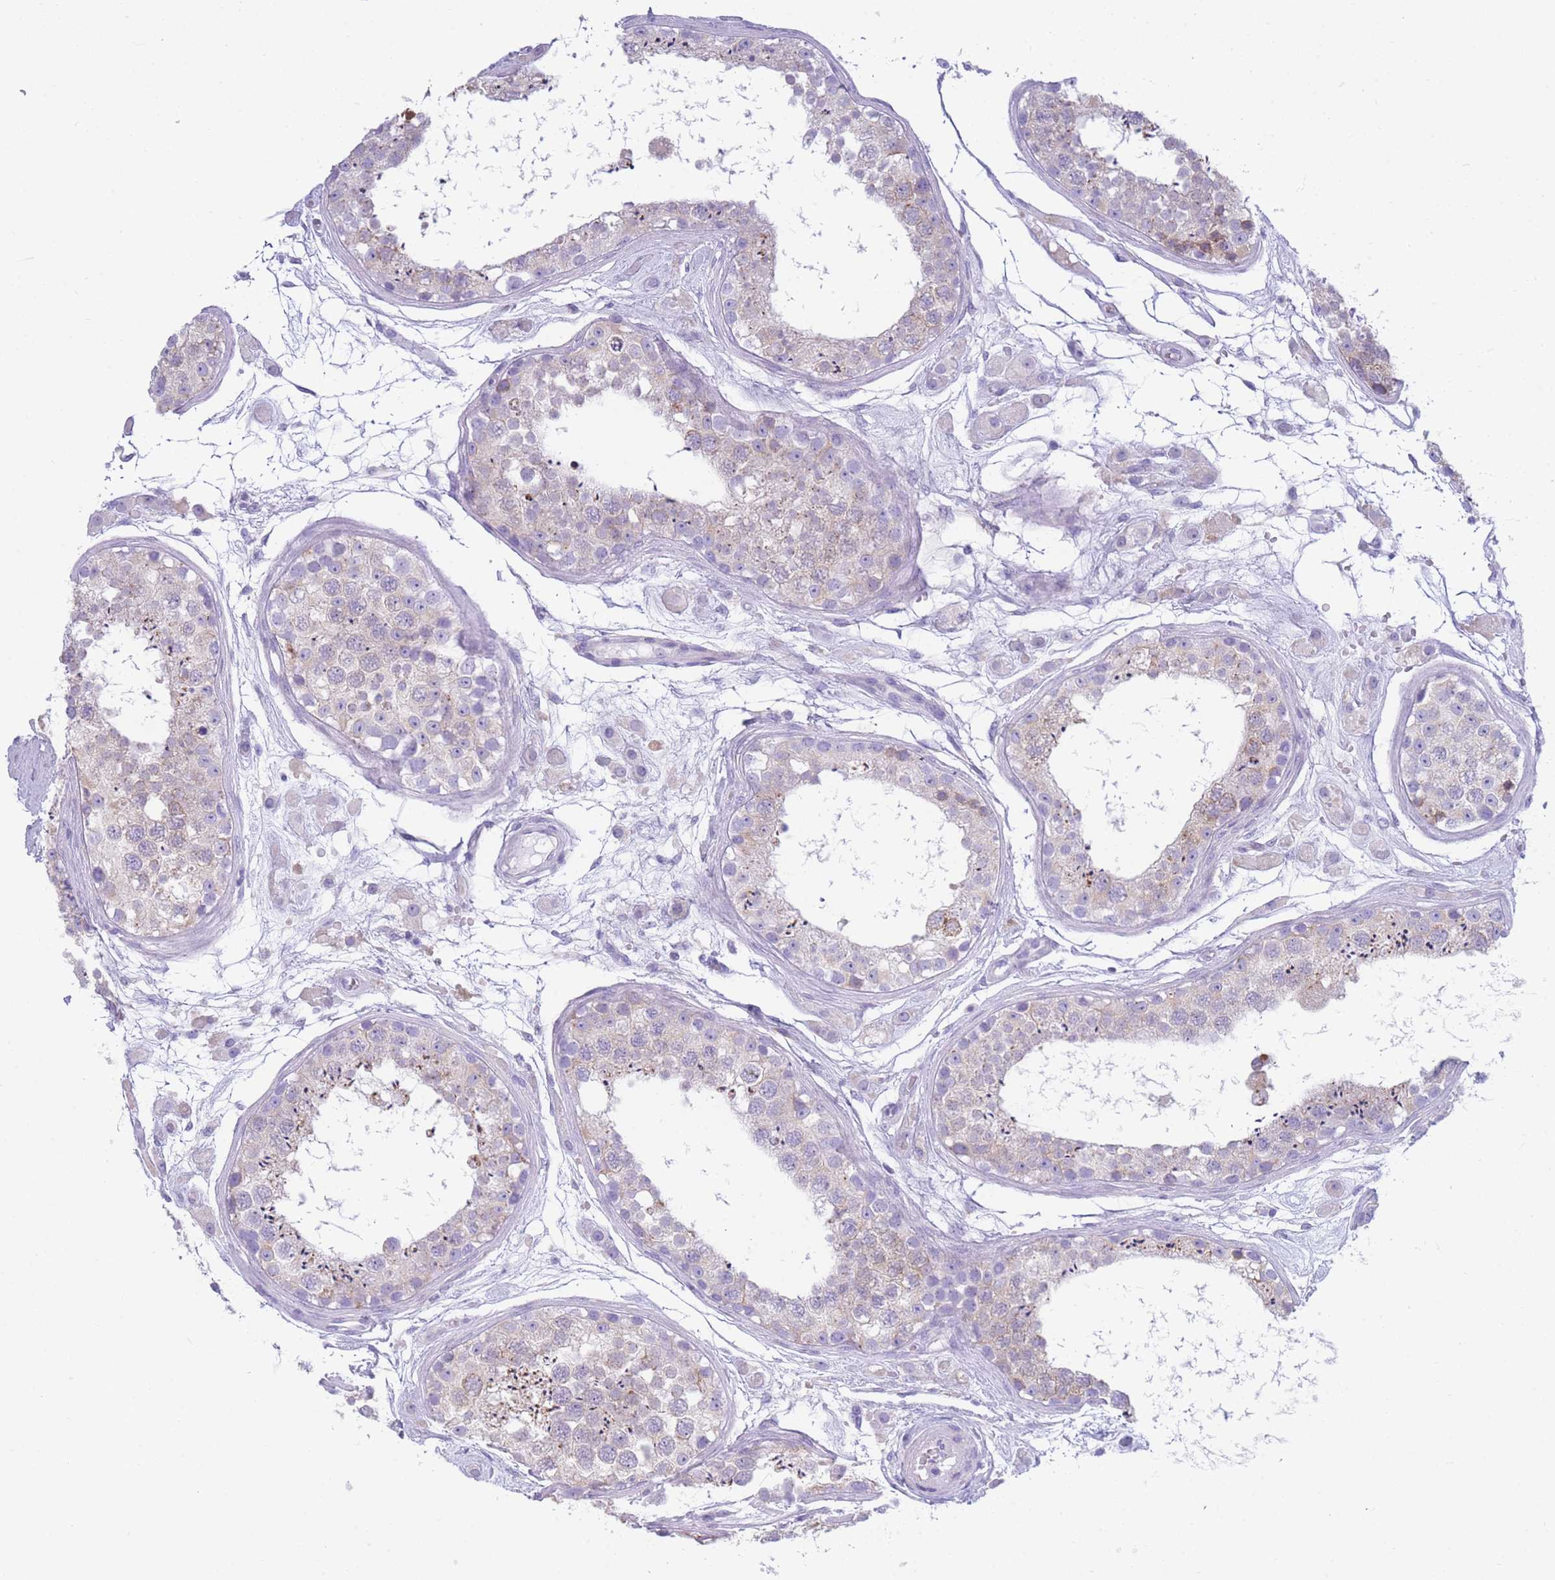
{"staining": {"intensity": "moderate", "quantity": "<25%", "location": "cytoplasmic/membranous"}, "tissue": "testis", "cell_type": "Cells in seminiferous ducts", "image_type": "normal", "snomed": [{"axis": "morphology", "description": "Normal tissue, NOS"}, {"axis": "topography", "description": "Testis"}], "caption": "A micrograph showing moderate cytoplasmic/membranous staining in approximately <25% of cells in seminiferous ducts in benign testis, as visualized by brown immunohistochemical staining.", "gene": "XKR8", "patient": {"sex": "male", "age": 25}}